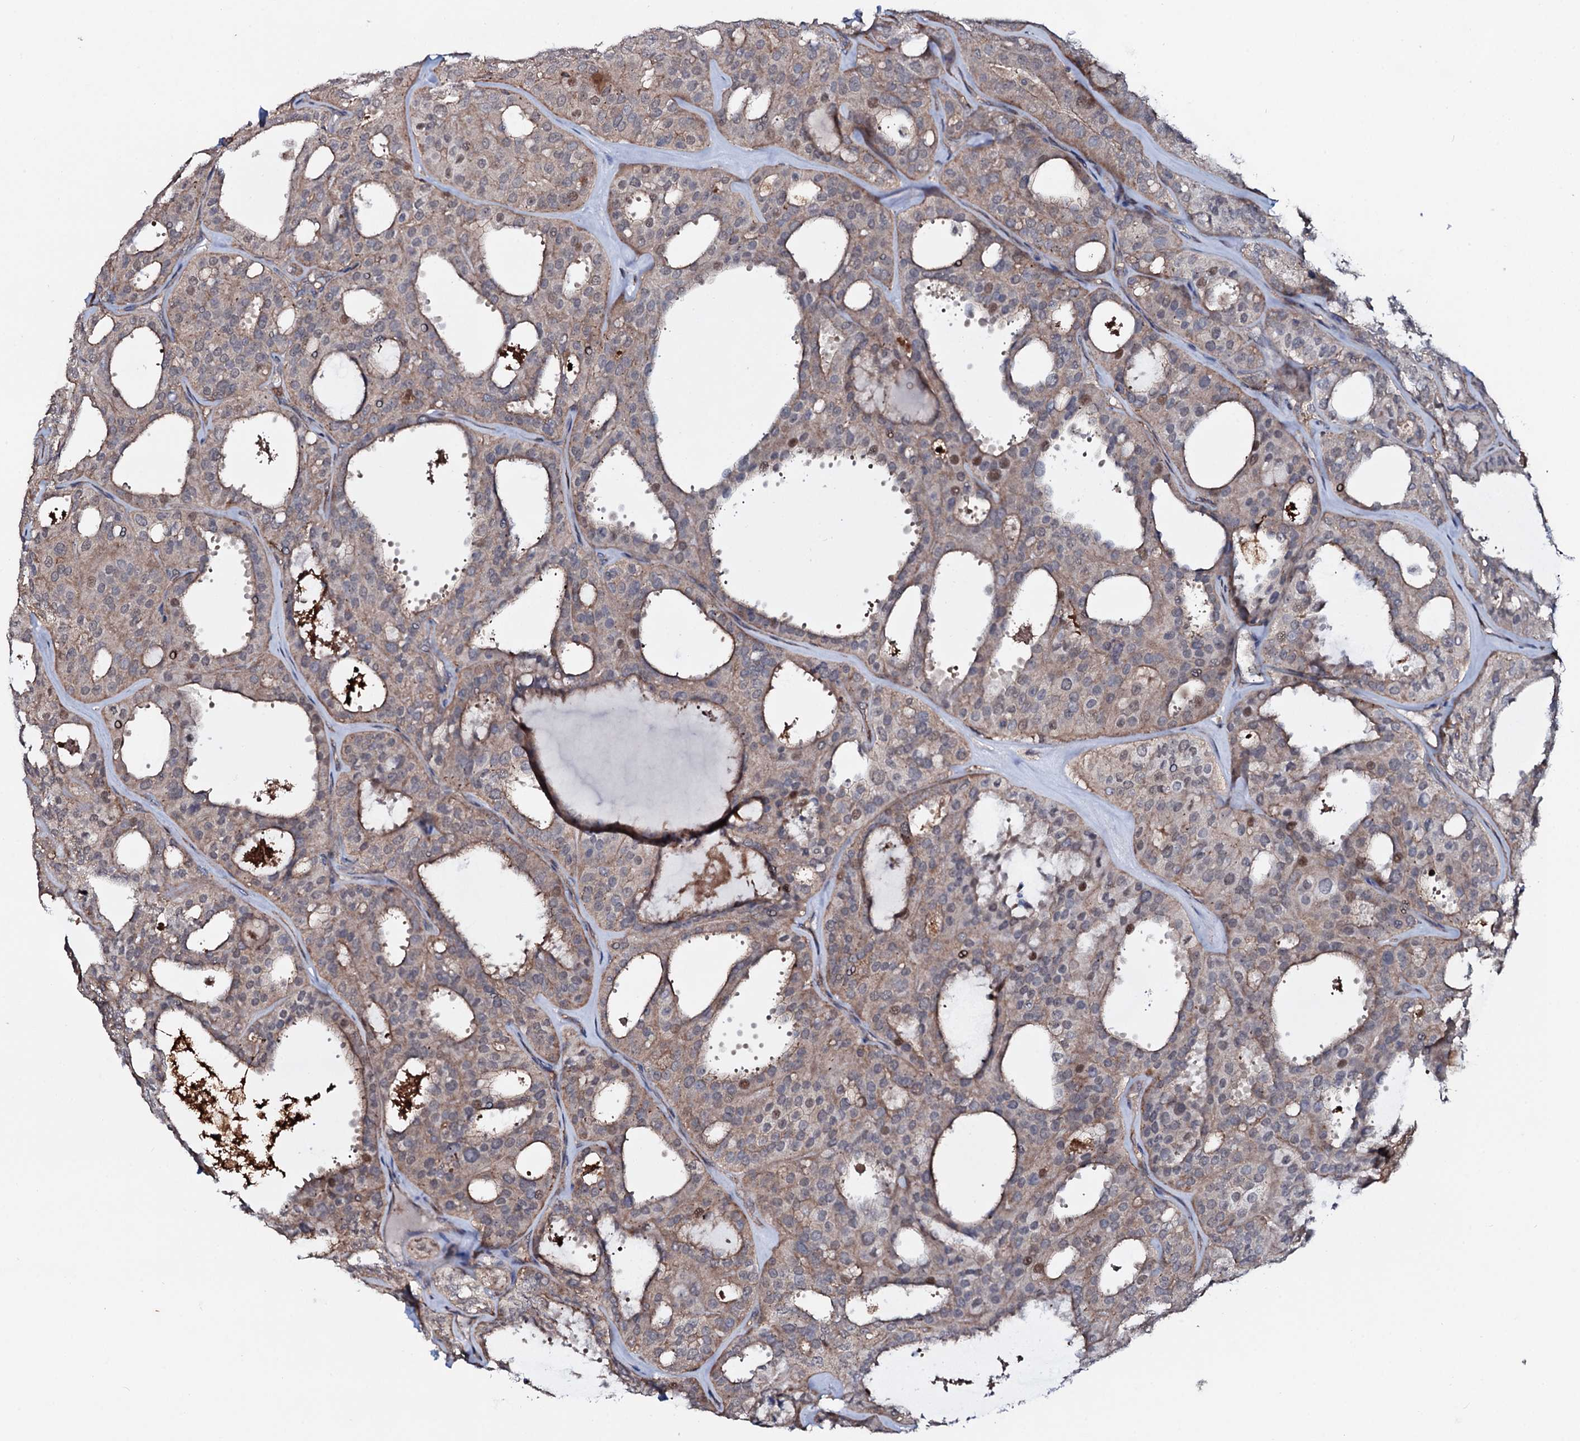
{"staining": {"intensity": "weak", "quantity": "25%-75%", "location": "cytoplasmic/membranous"}, "tissue": "thyroid cancer", "cell_type": "Tumor cells", "image_type": "cancer", "snomed": [{"axis": "morphology", "description": "Follicular adenoma carcinoma, NOS"}, {"axis": "topography", "description": "Thyroid gland"}], "caption": "Thyroid follicular adenoma carcinoma stained with a protein marker demonstrates weak staining in tumor cells.", "gene": "COG6", "patient": {"sex": "male", "age": 75}}